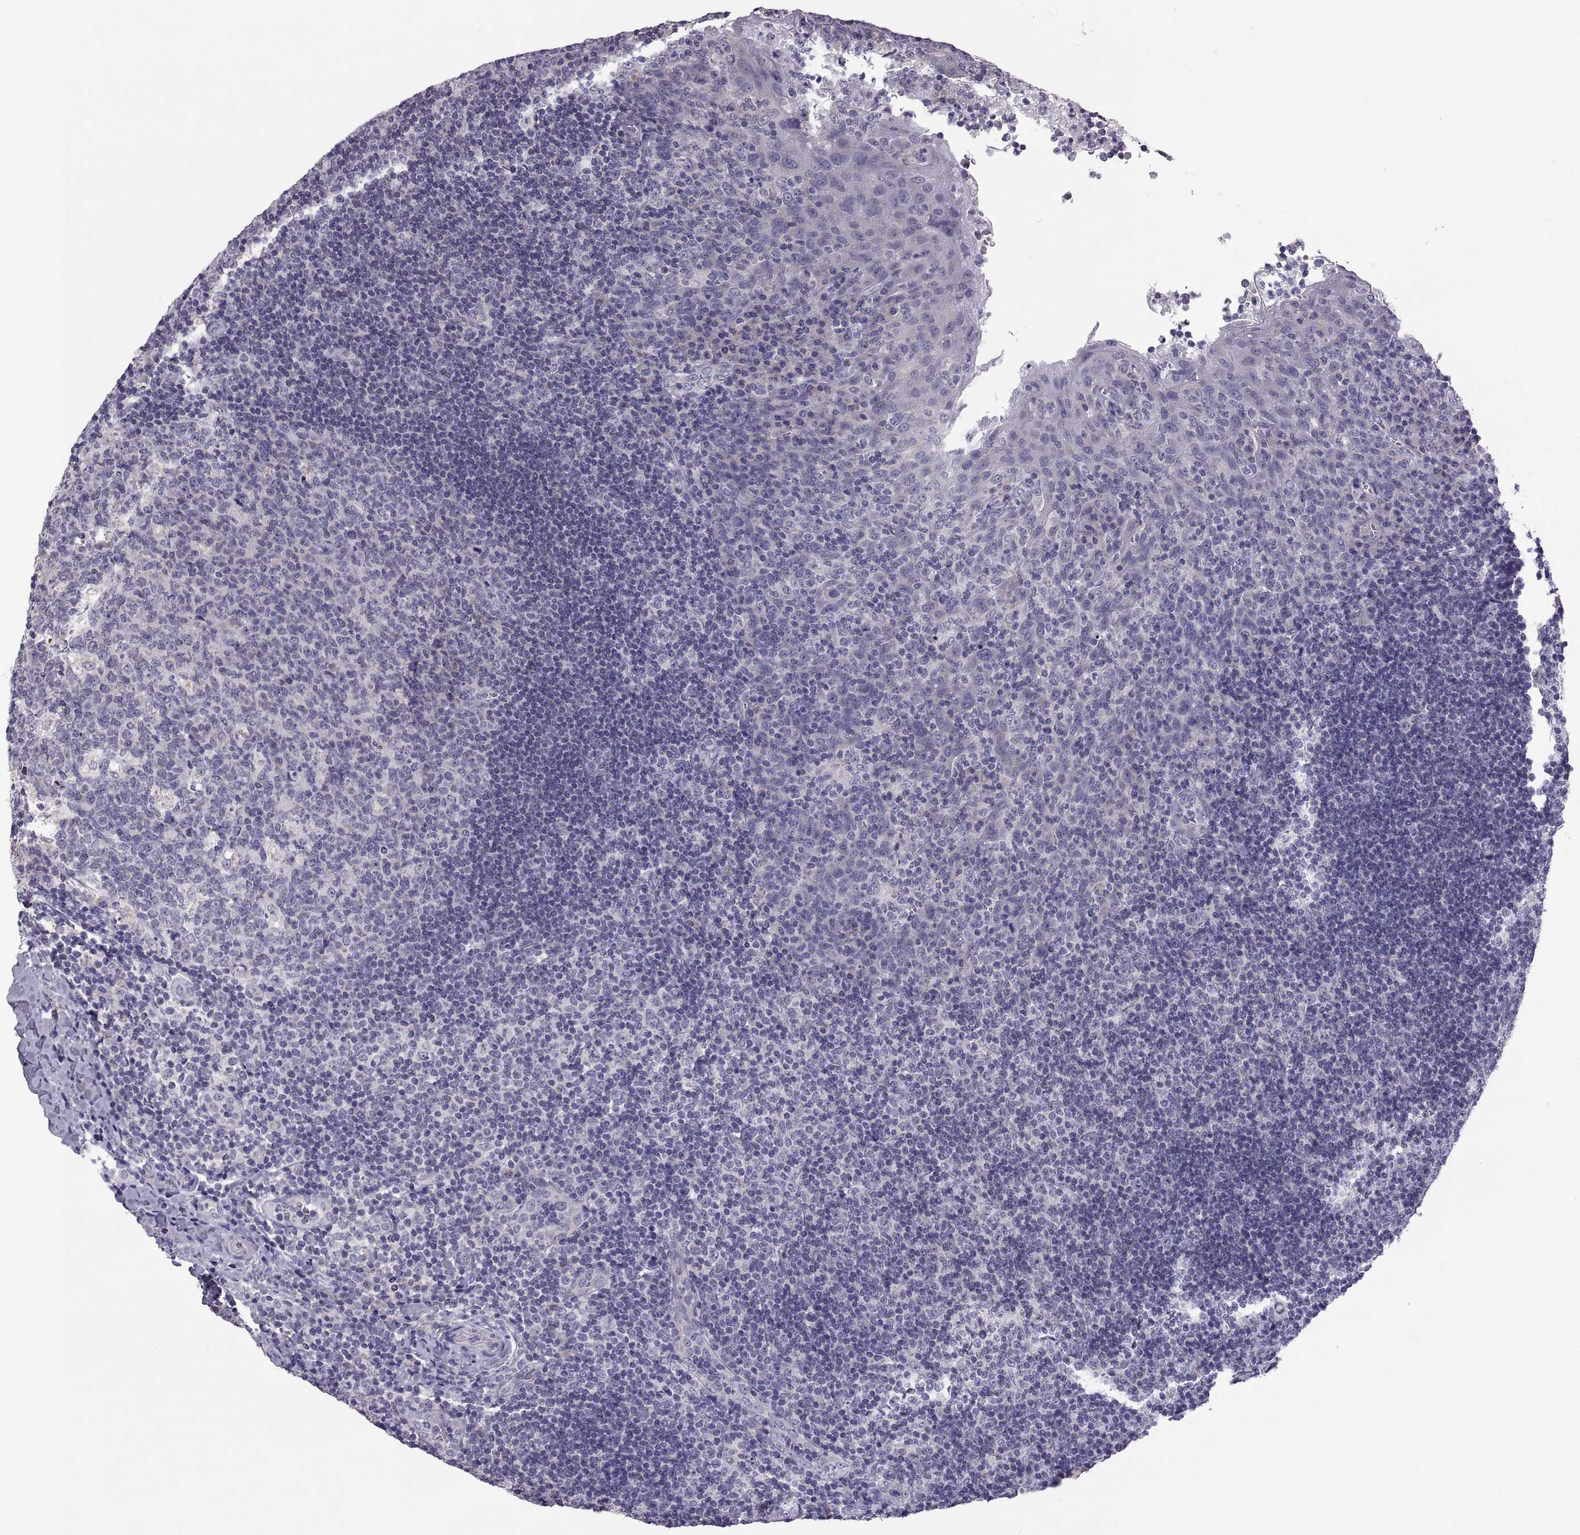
{"staining": {"intensity": "negative", "quantity": "none", "location": "none"}, "tissue": "tonsil", "cell_type": "Germinal center cells", "image_type": "normal", "snomed": [{"axis": "morphology", "description": "Normal tissue, NOS"}, {"axis": "topography", "description": "Tonsil"}], "caption": "Germinal center cells are negative for brown protein staining in unremarkable tonsil. (Immunohistochemistry (ihc), brightfield microscopy, high magnification).", "gene": "TNNC1", "patient": {"sex": "male", "age": 17}}